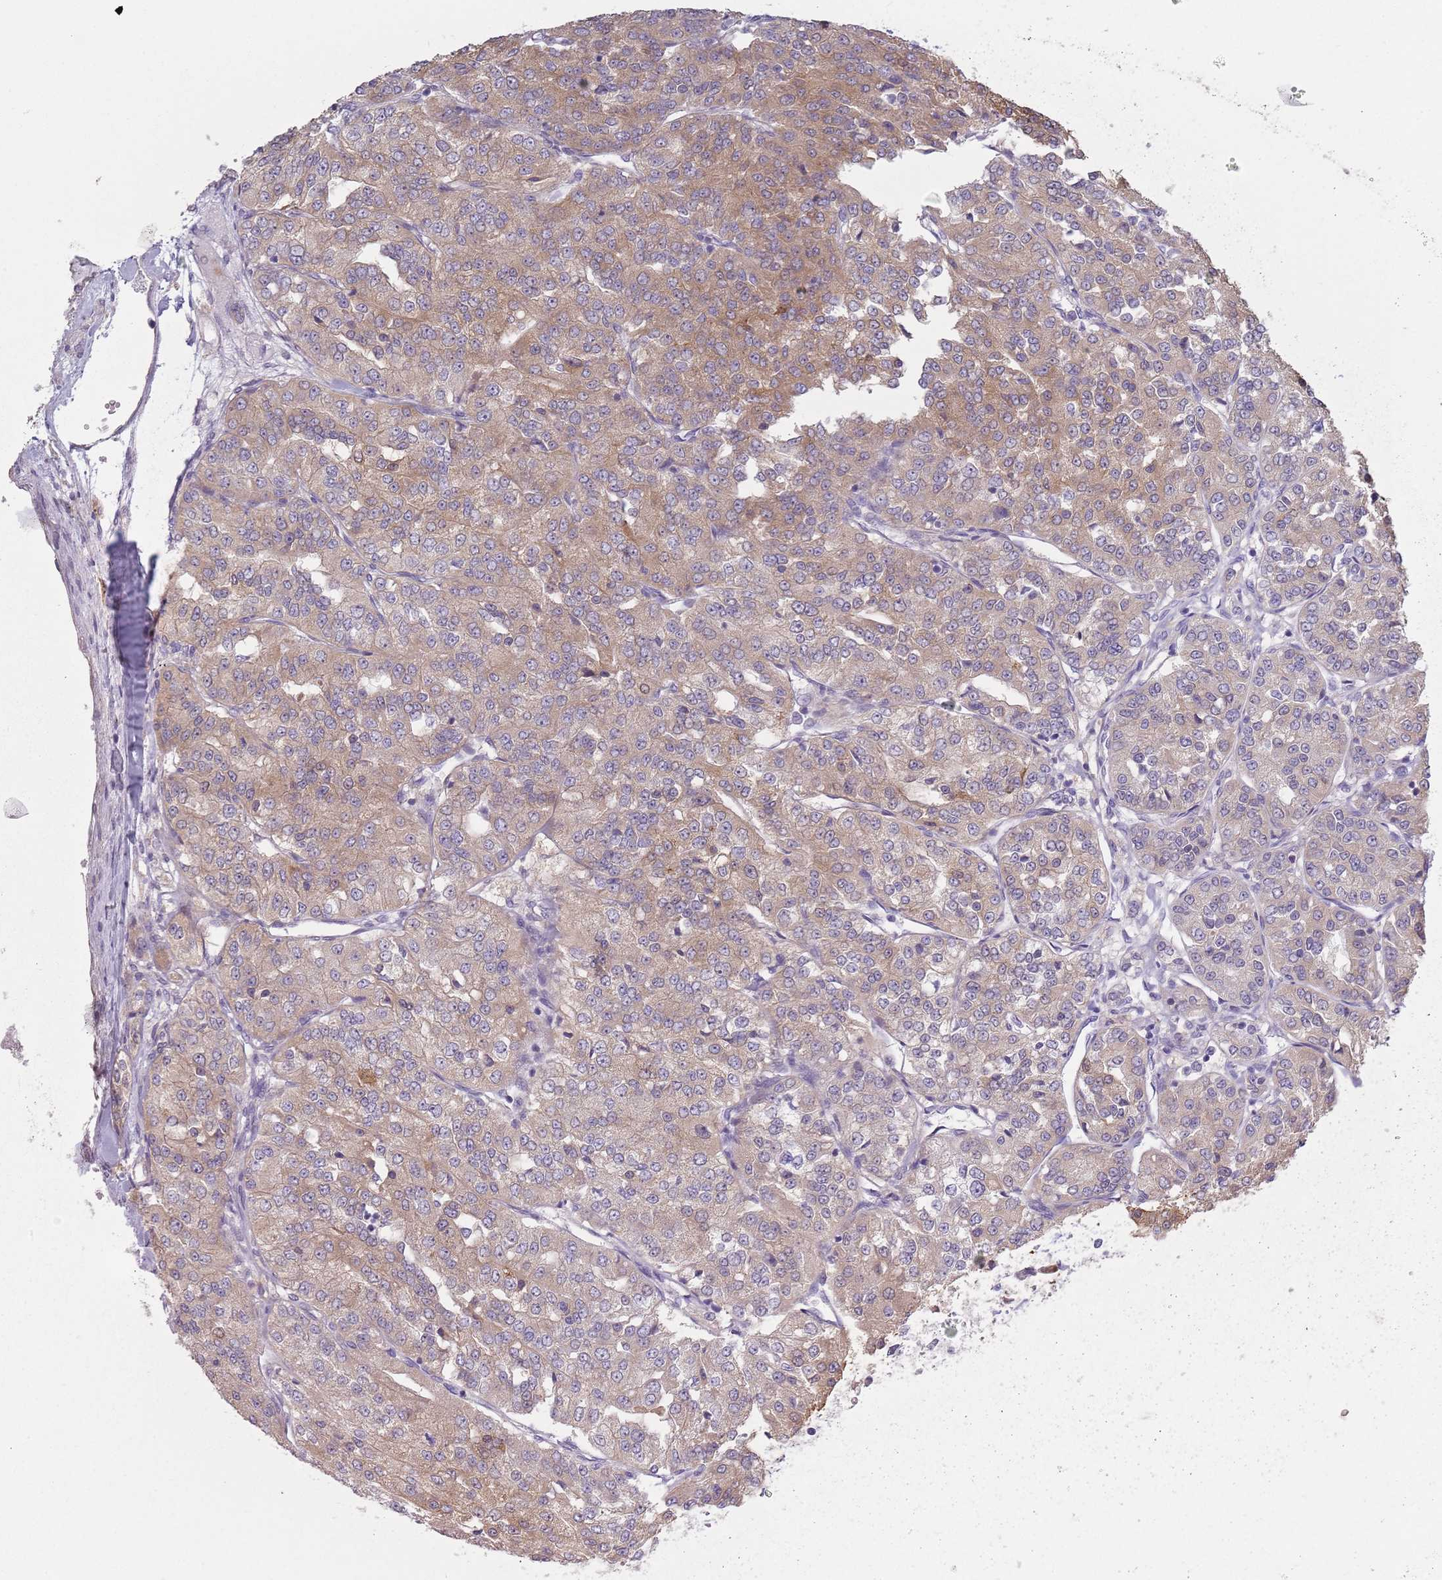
{"staining": {"intensity": "weak", "quantity": "25%-75%", "location": "cytoplasmic/membranous"}, "tissue": "renal cancer", "cell_type": "Tumor cells", "image_type": "cancer", "snomed": [{"axis": "morphology", "description": "Adenocarcinoma, NOS"}, {"axis": "topography", "description": "Kidney"}], "caption": "Brown immunohistochemical staining in adenocarcinoma (renal) shows weak cytoplasmic/membranous staining in about 25%-75% of tumor cells.", "gene": "COQ5", "patient": {"sex": "female", "age": 63}}